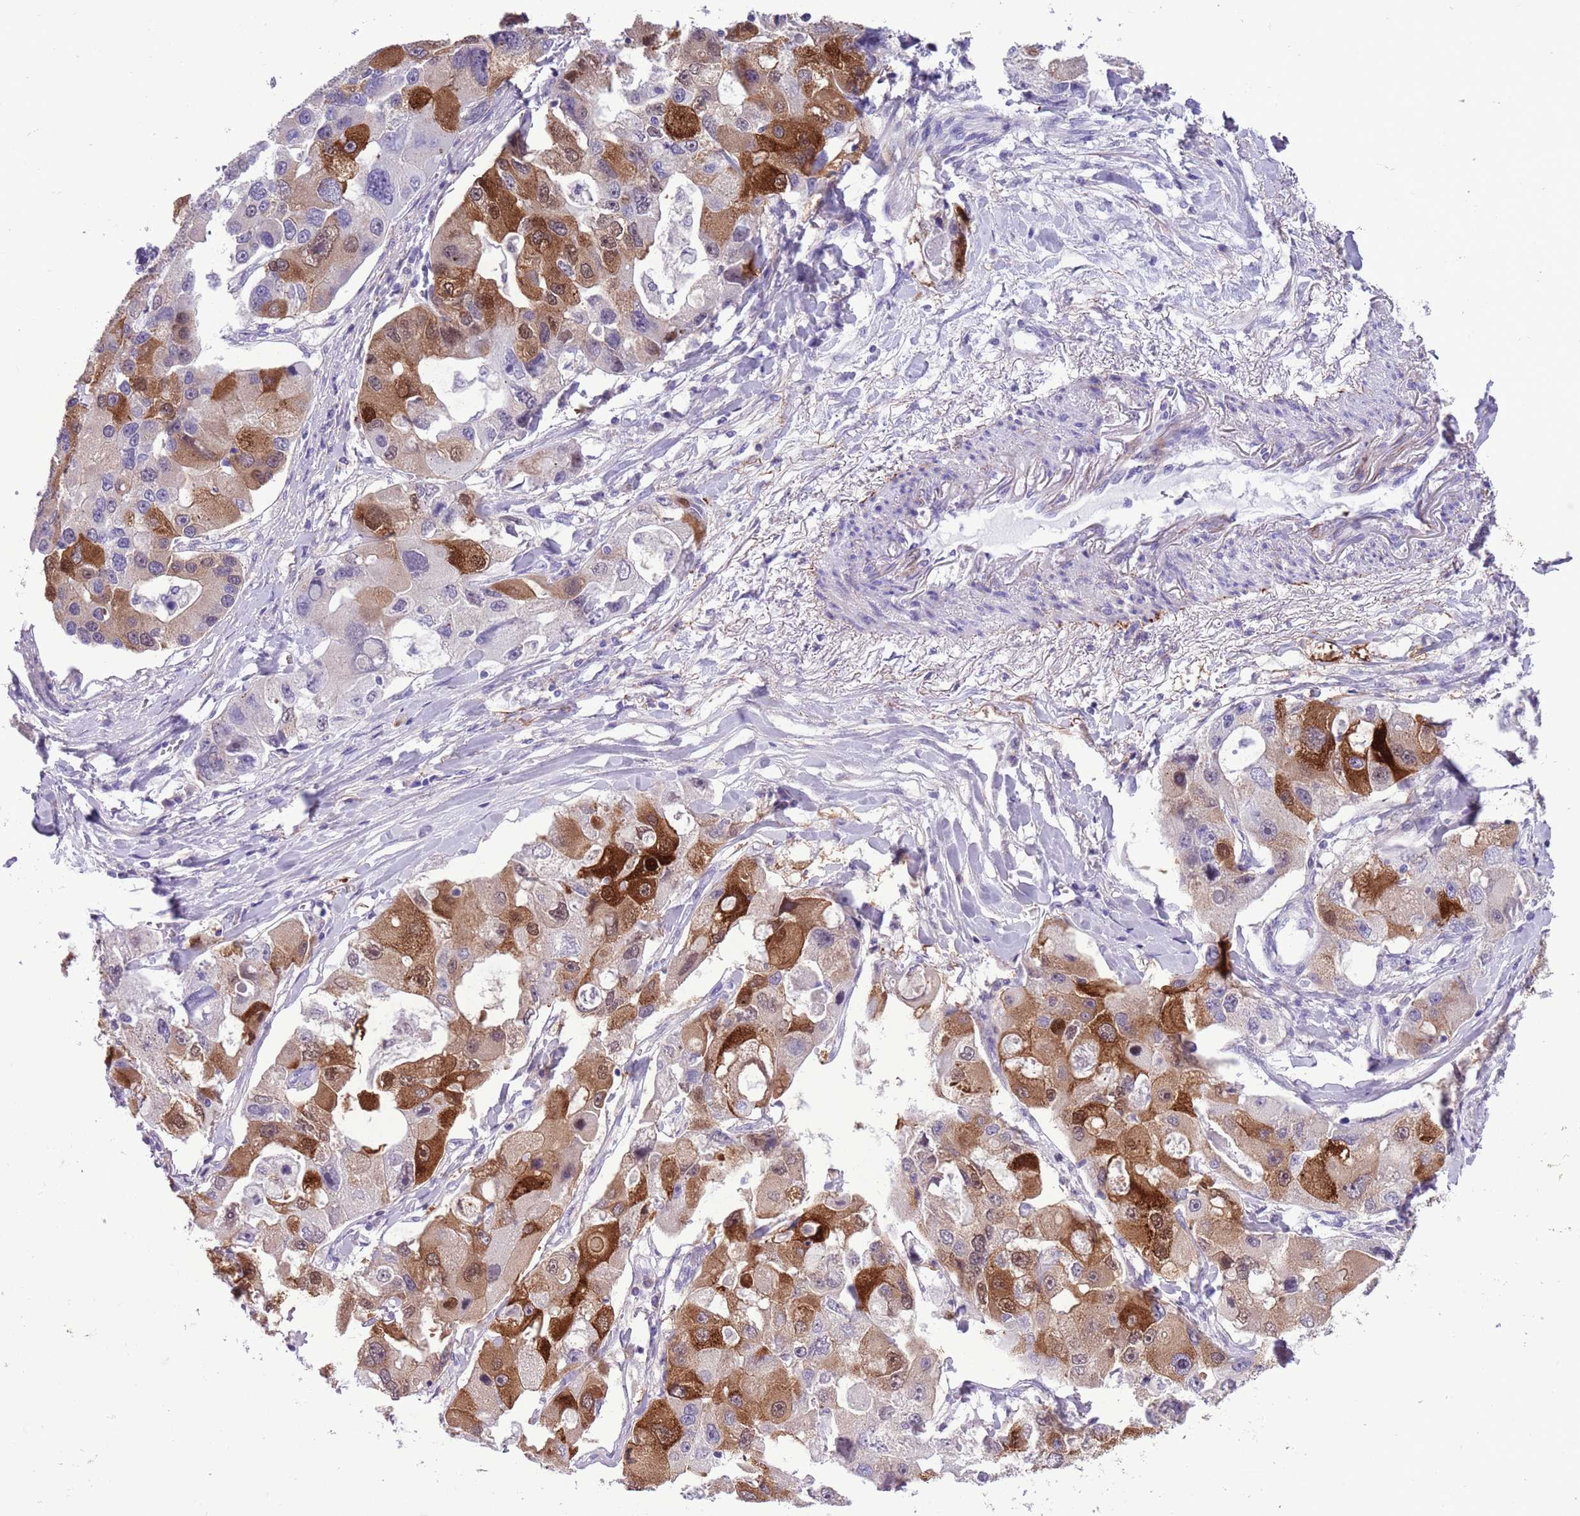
{"staining": {"intensity": "strong", "quantity": "25%-75%", "location": "cytoplasmic/membranous"}, "tissue": "lung cancer", "cell_type": "Tumor cells", "image_type": "cancer", "snomed": [{"axis": "morphology", "description": "Adenocarcinoma, NOS"}, {"axis": "topography", "description": "Lung"}], "caption": "This image displays IHC staining of adenocarcinoma (lung), with high strong cytoplasmic/membranous expression in about 25%-75% of tumor cells.", "gene": "PFKFB2", "patient": {"sex": "female", "age": 54}}